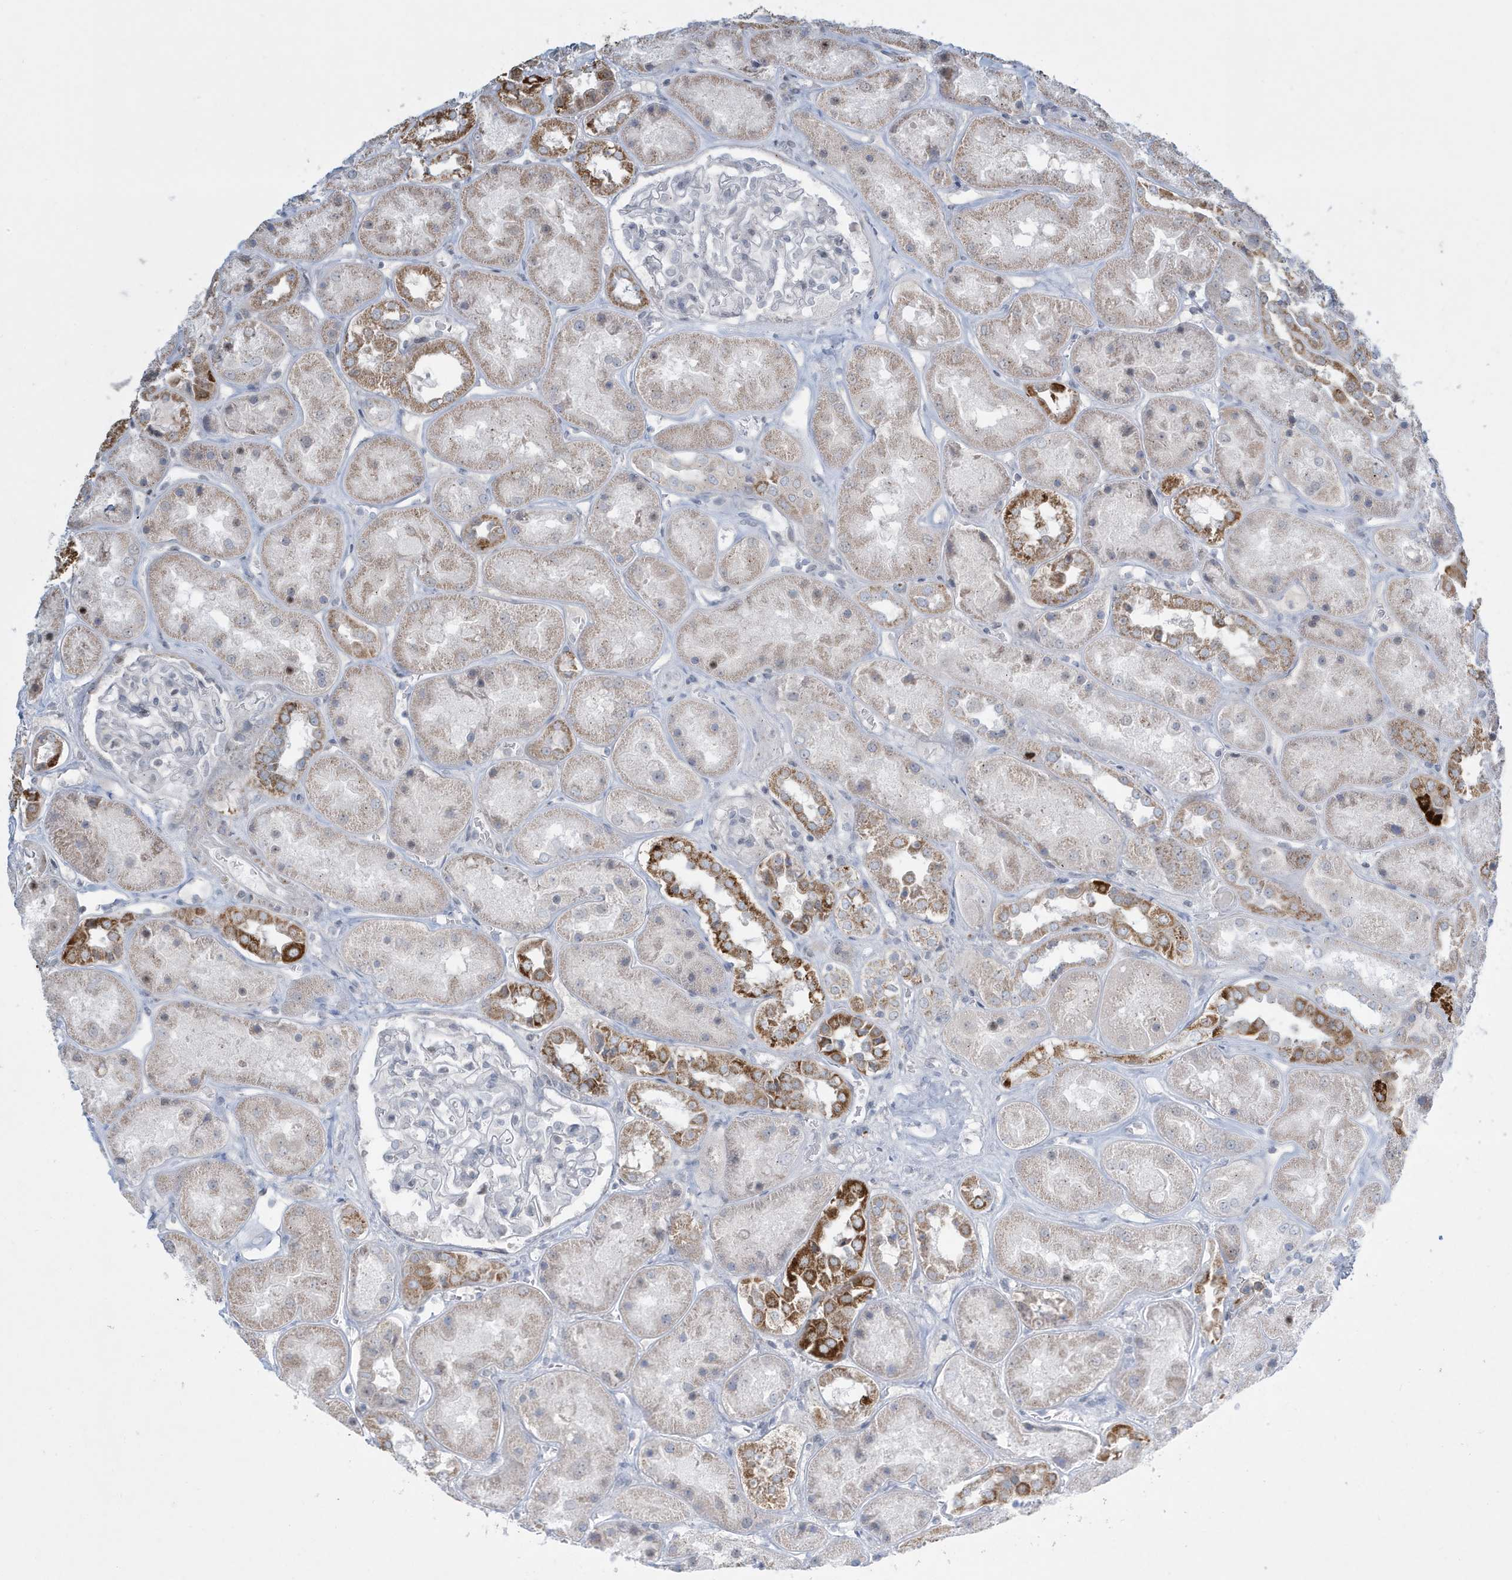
{"staining": {"intensity": "negative", "quantity": "none", "location": "none"}, "tissue": "kidney", "cell_type": "Cells in glomeruli", "image_type": "normal", "snomed": [{"axis": "morphology", "description": "Normal tissue, NOS"}, {"axis": "topography", "description": "Kidney"}], "caption": "Immunohistochemistry (IHC) micrograph of benign human kidney stained for a protein (brown), which reveals no positivity in cells in glomeruli.", "gene": "FNDC1", "patient": {"sex": "male", "age": 70}}